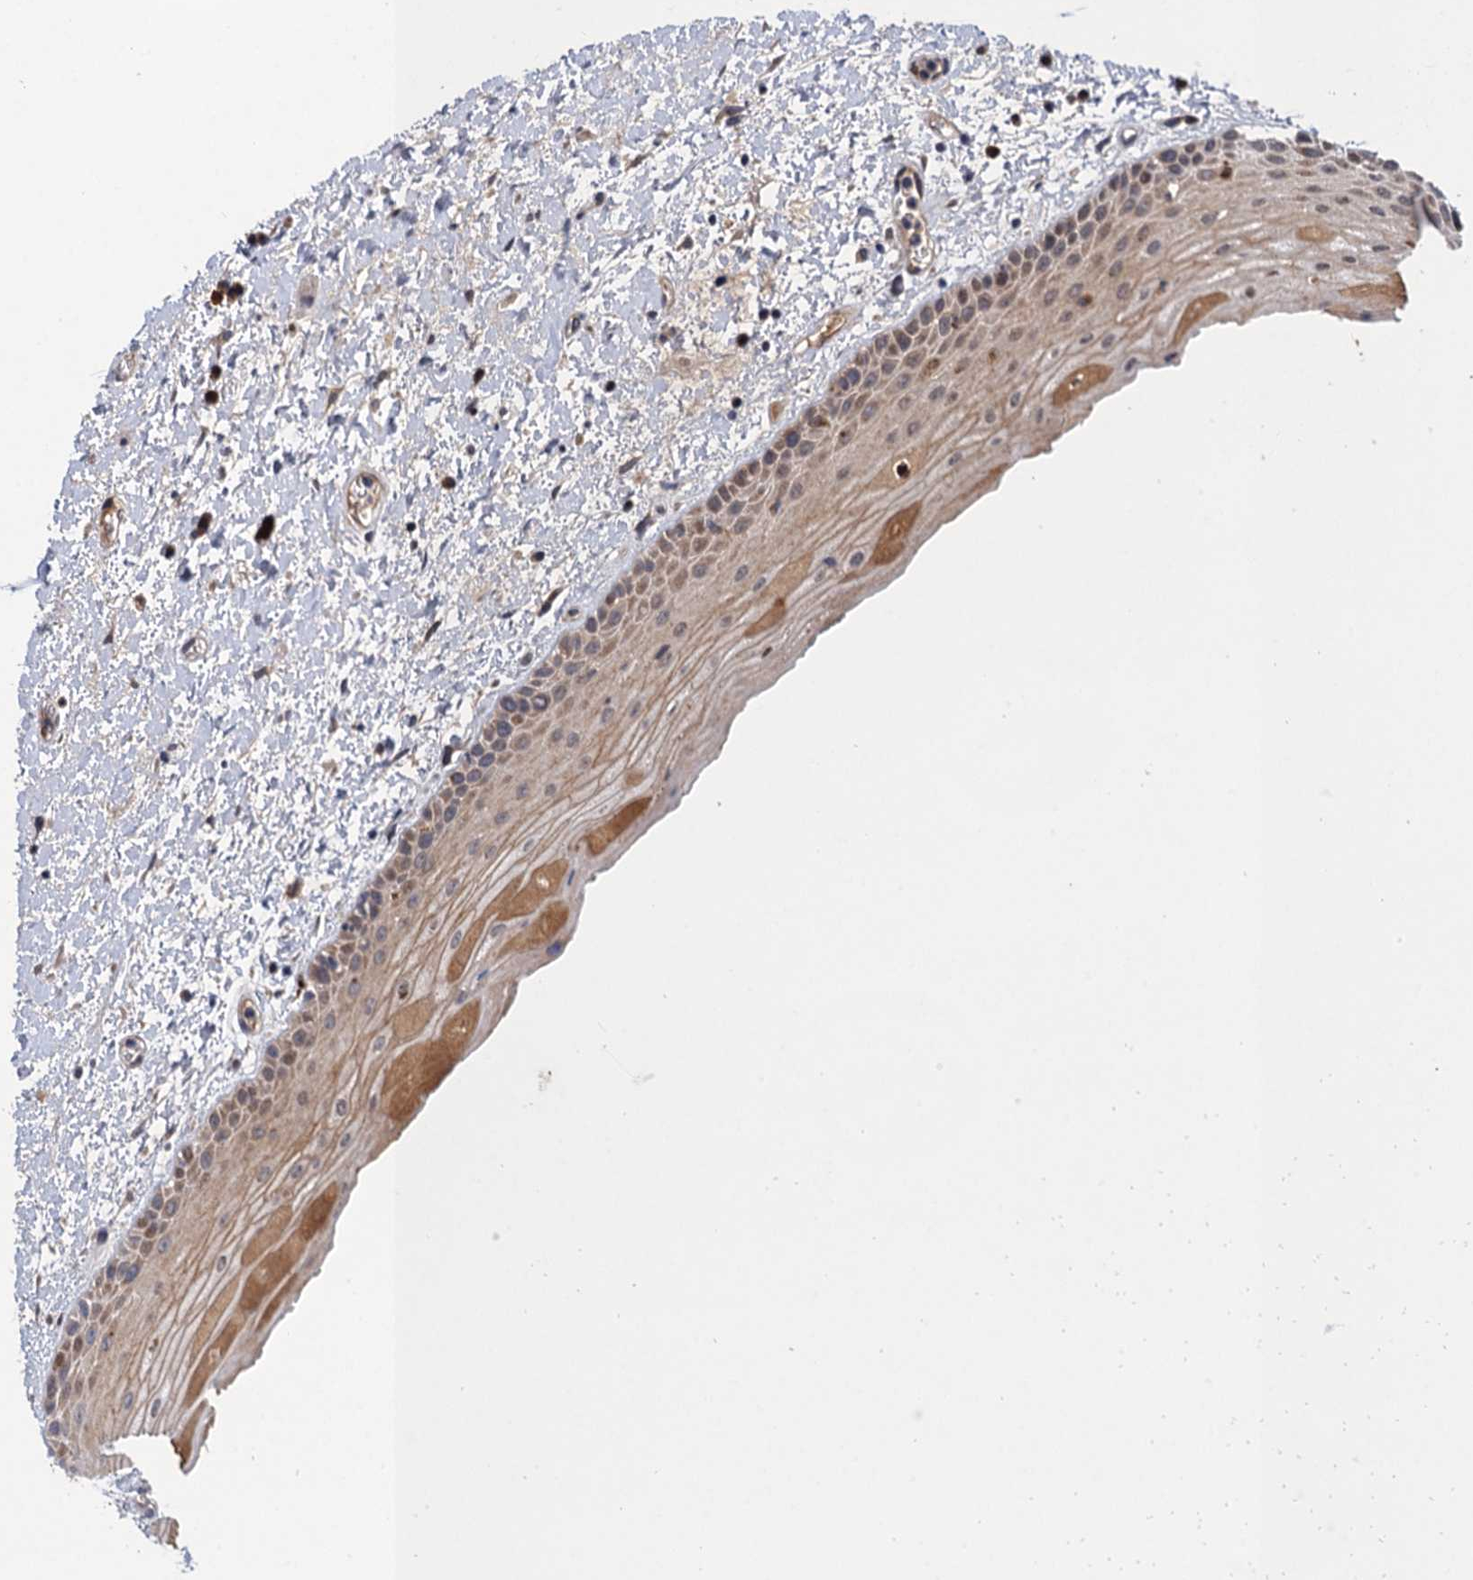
{"staining": {"intensity": "weak", "quantity": "25%-75%", "location": "cytoplasmic/membranous"}, "tissue": "oral mucosa", "cell_type": "Squamous epithelial cells", "image_type": "normal", "snomed": [{"axis": "morphology", "description": "Normal tissue, NOS"}, {"axis": "topography", "description": "Oral tissue"}], "caption": "Oral mucosa stained with DAB immunohistochemistry reveals low levels of weak cytoplasmic/membranous expression in approximately 25%-75% of squamous epithelial cells. (DAB IHC with brightfield microscopy, high magnification).", "gene": "NEK8", "patient": {"sex": "female", "age": 76}}